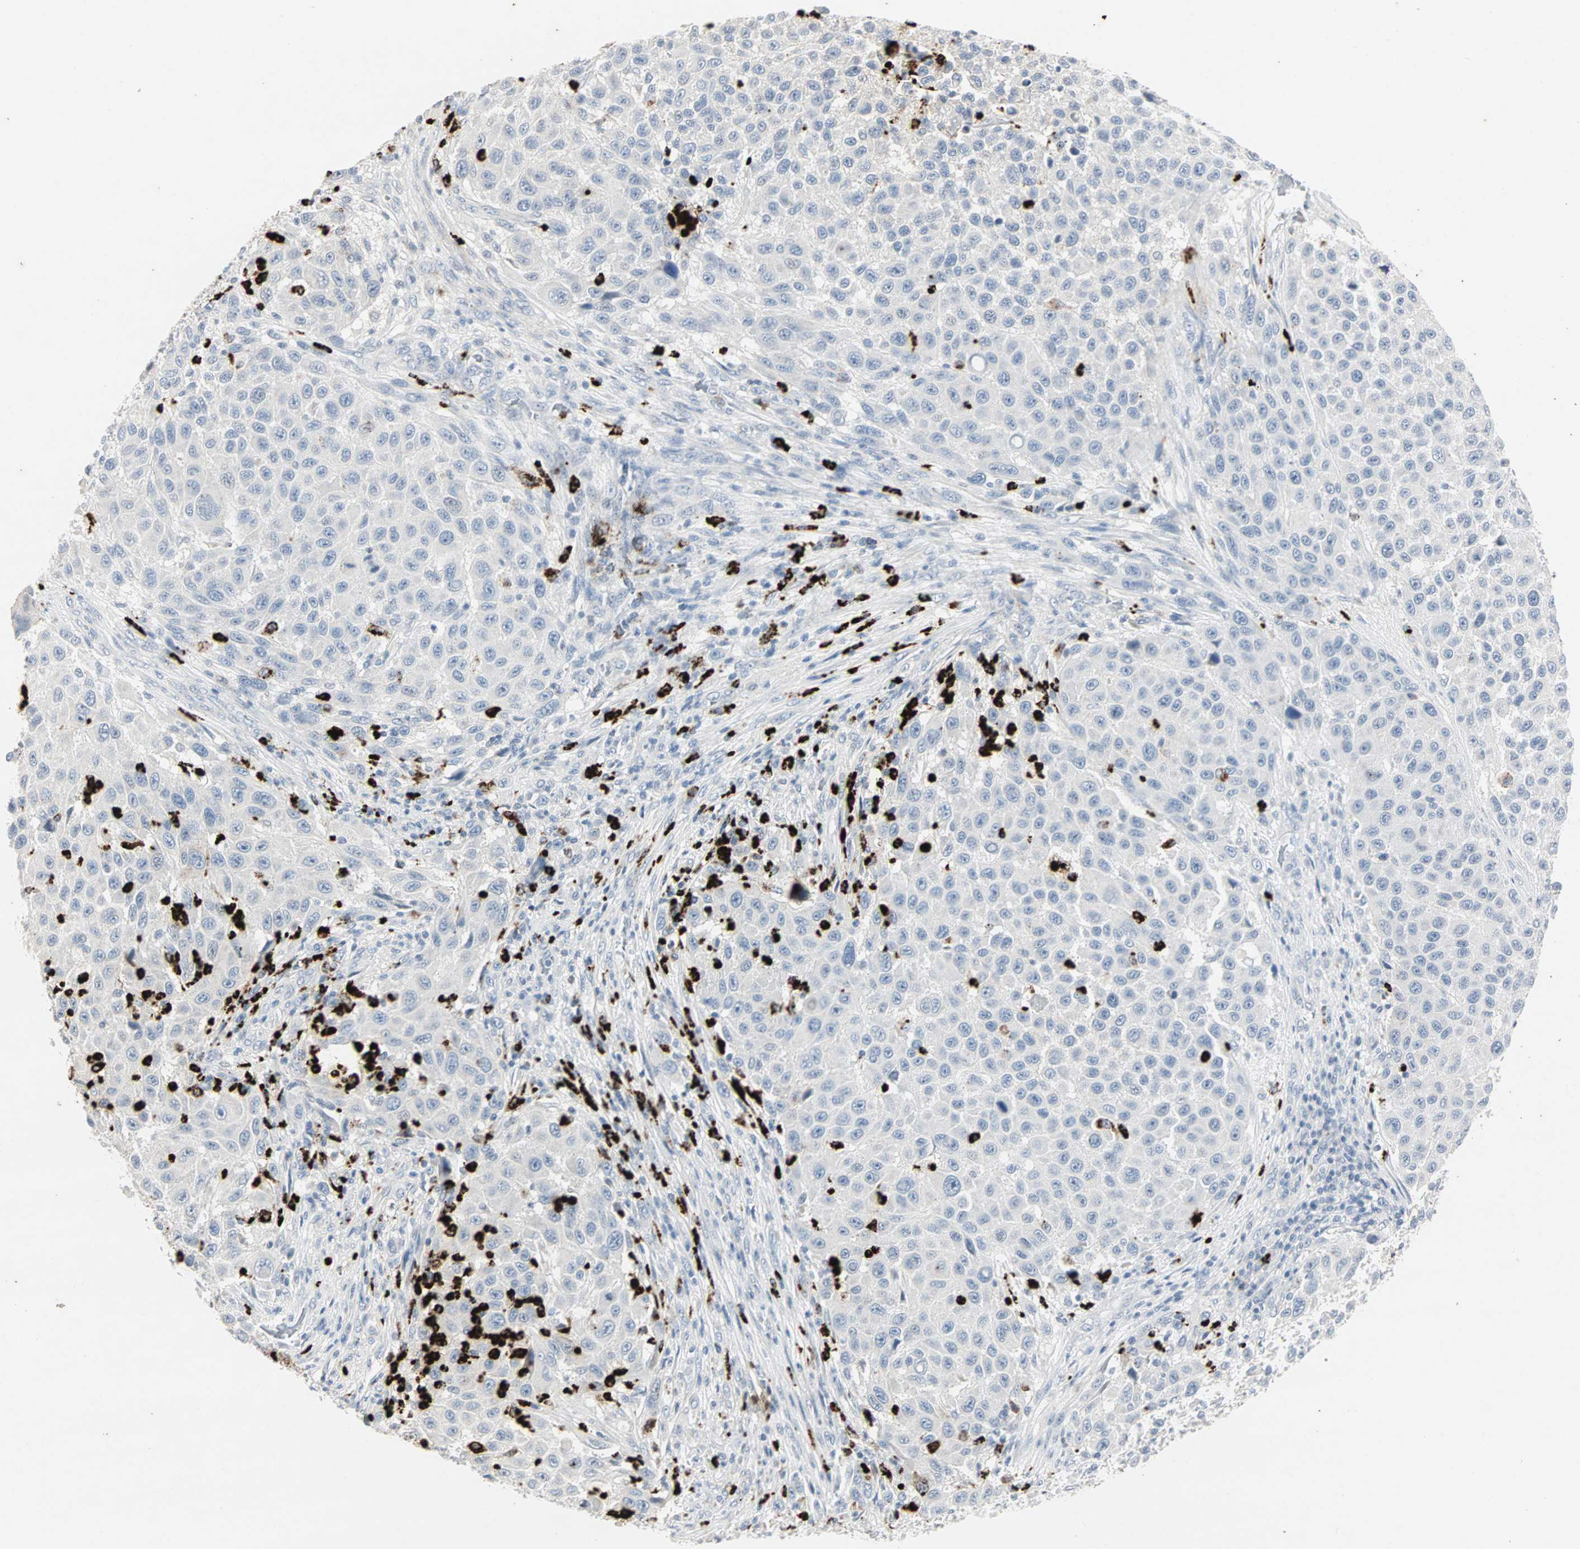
{"staining": {"intensity": "negative", "quantity": "none", "location": "none"}, "tissue": "melanoma", "cell_type": "Tumor cells", "image_type": "cancer", "snomed": [{"axis": "morphology", "description": "Malignant melanoma, Metastatic site"}, {"axis": "topography", "description": "Lymph node"}], "caption": "The image exhibits no significant staining in tumor cells of malignant melanoma (metastatic site).", "gene": "CEACAM6", "patient": {"sex": "male", "age": 61}}